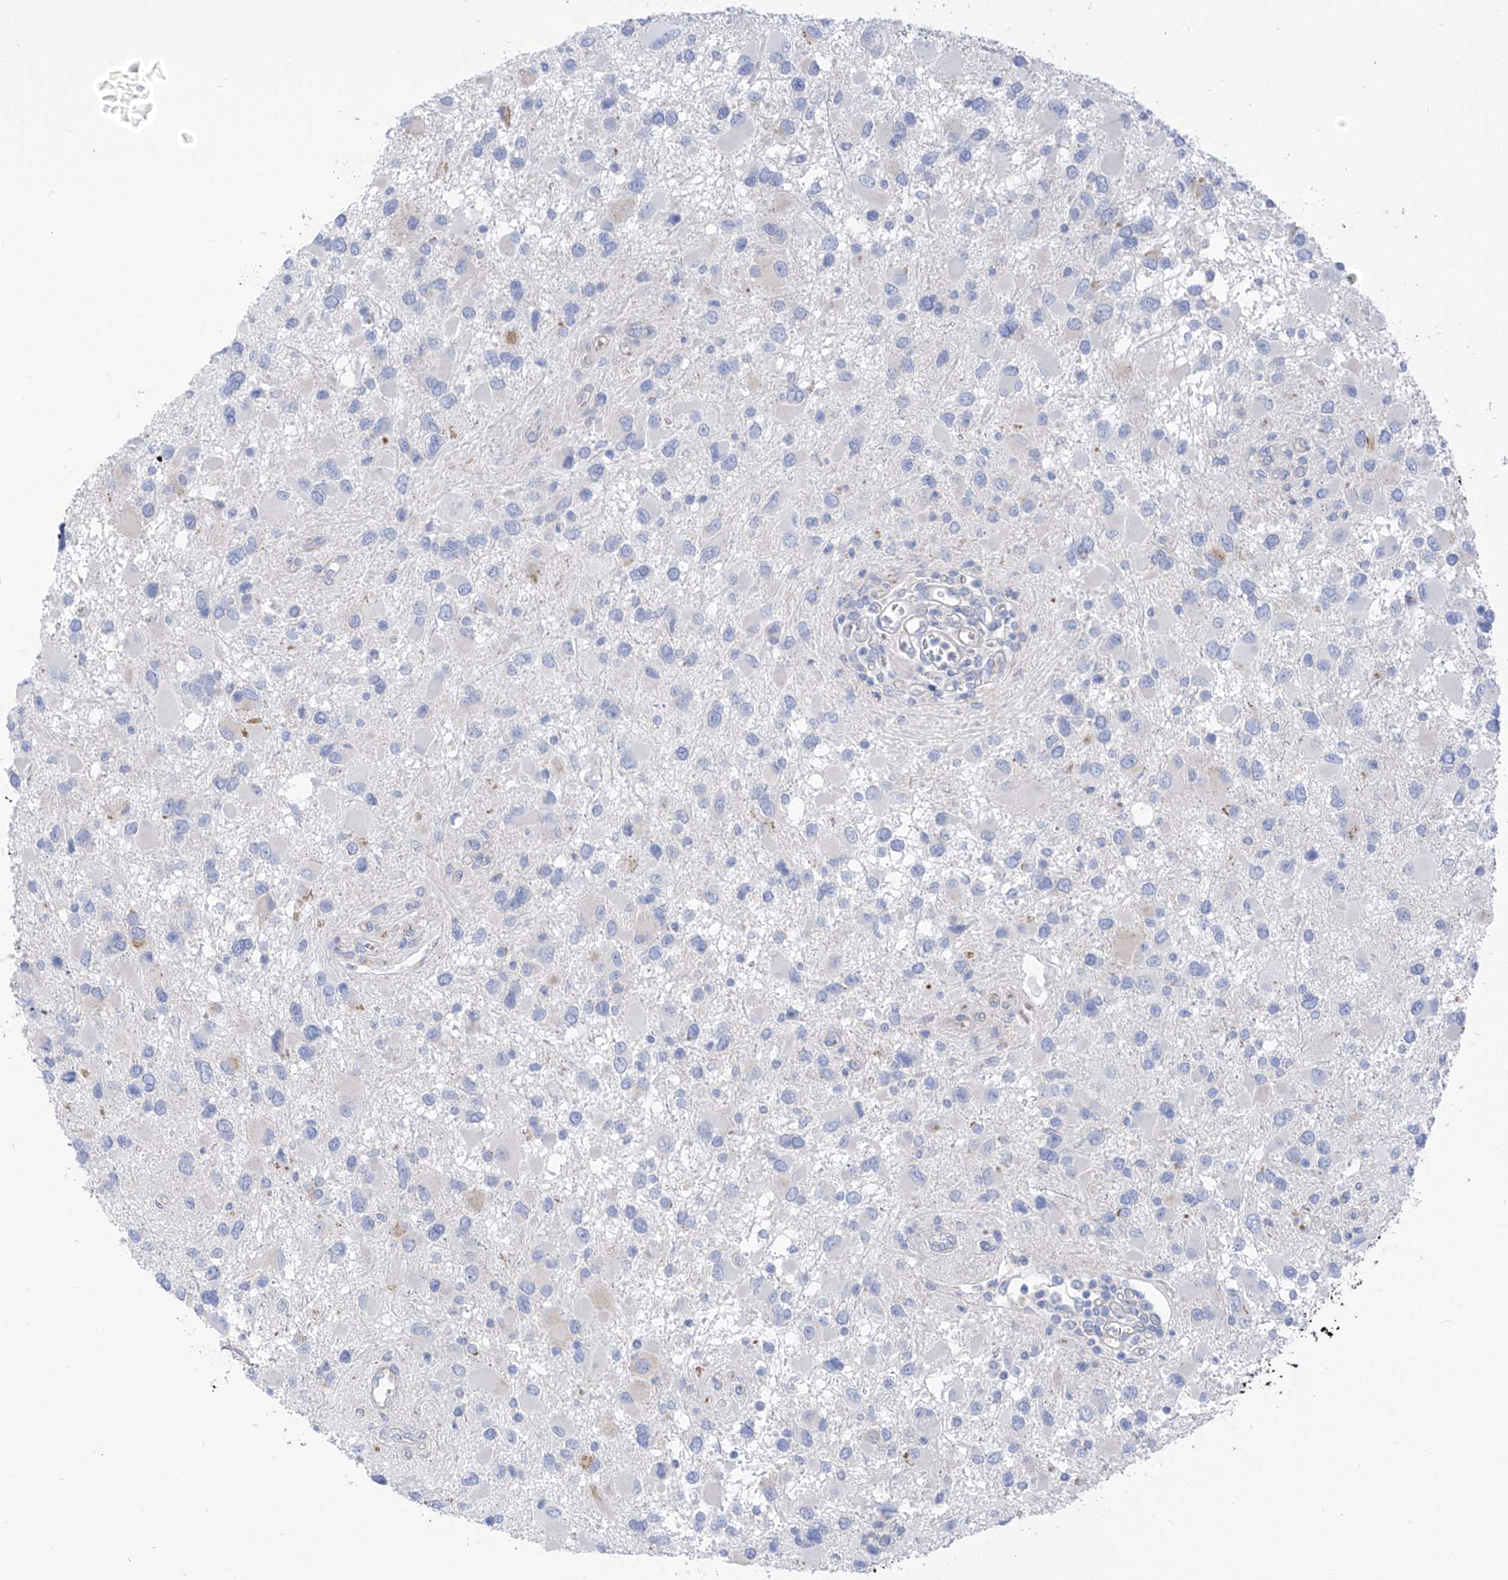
{"staining": {"intensity": "negative", "quantity": "none", "location": "none"}, "tissue": "glioma", "cell_type": "Tumor cells", "image_type": "cancer", "snomed": [{"axis": "morphology", "description": "Glioma, malignant, High grade"}, {"axis": "topography", "description": "Brain"}], "caption": "Immunohistochemistry photomicrograph of neoplastic tissue: human glioma stained with DAB (3,3'-diaminobenzidine) reveals no significant protein positivity in tumor cells. (Stains: DAB immunohistochemistry with hematoxylin counter stain, Microscopy: brightfield microscopy at high magnification).", "gene": "ITGA9", "patient": {"sex": "male", "age": 53}}